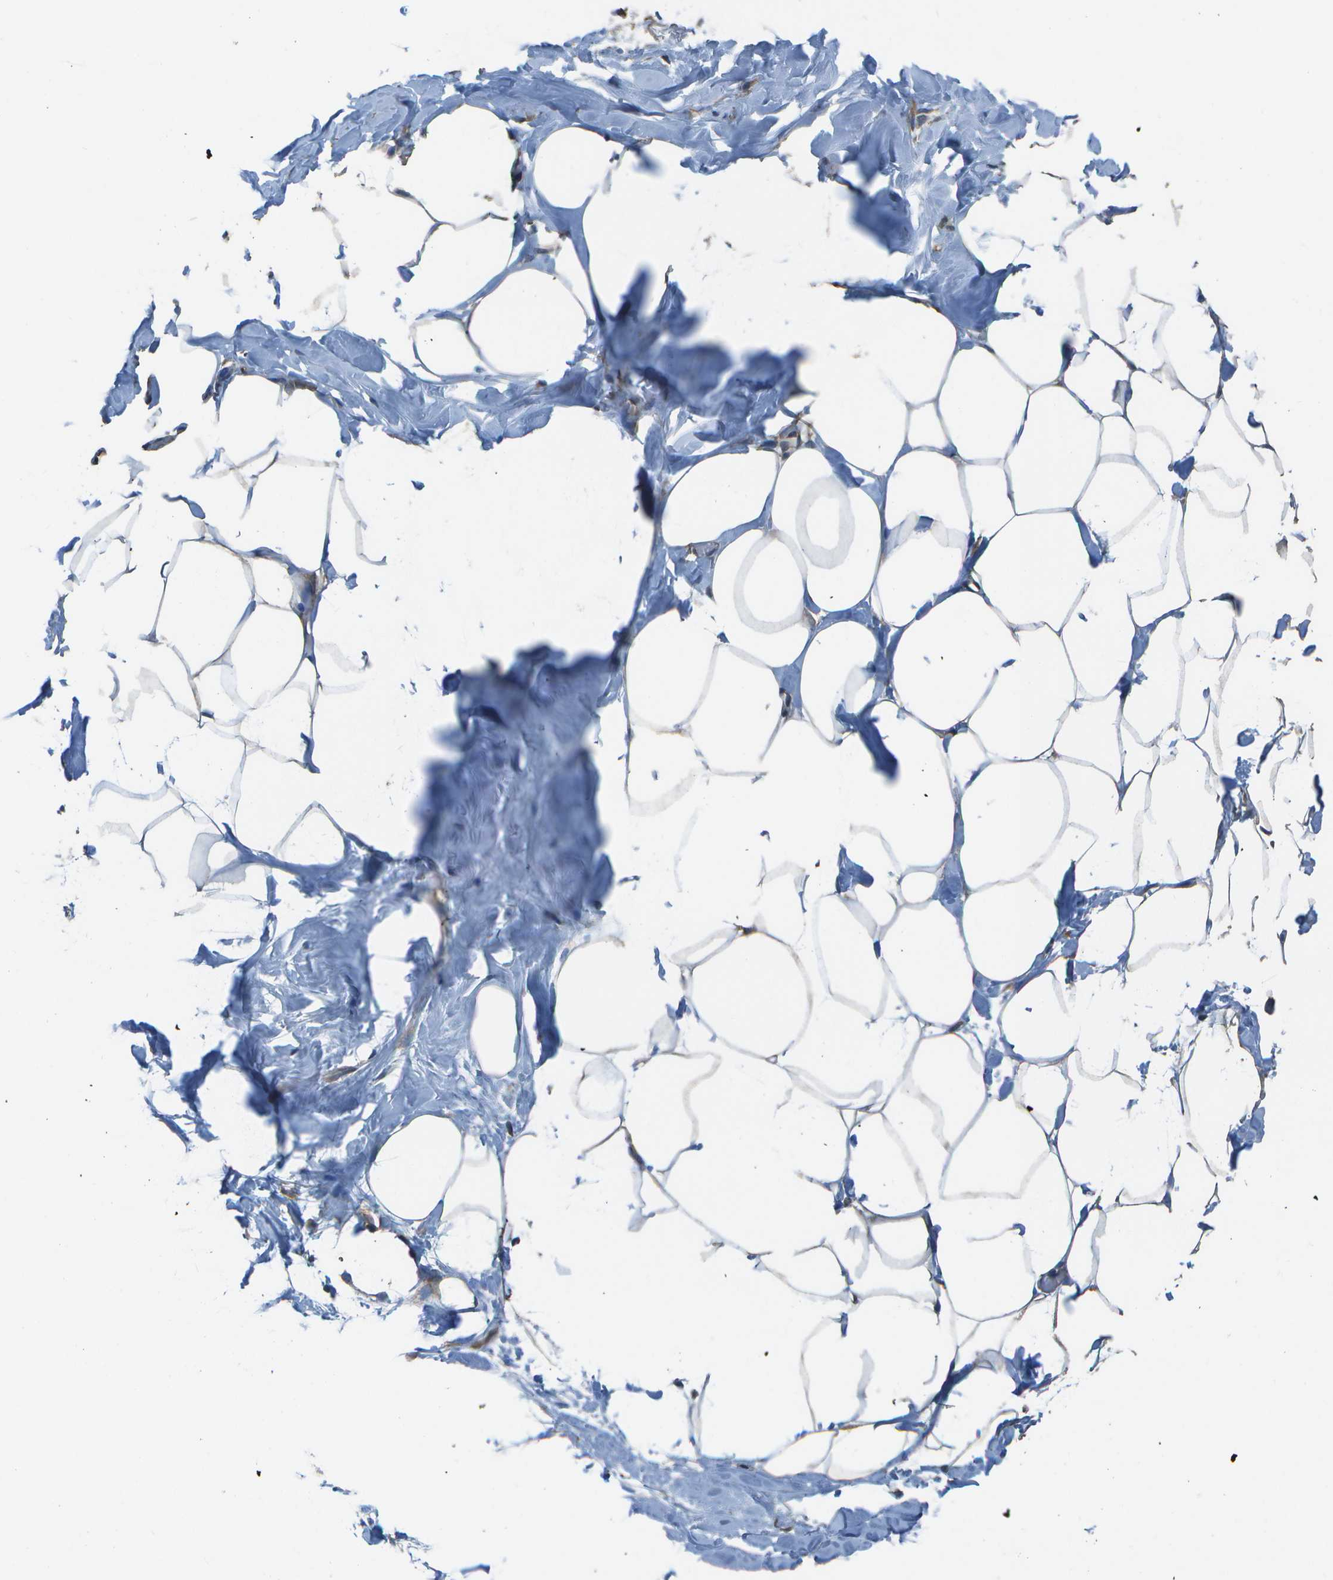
{"staining": {"intensity": "weak", "quantity": ">75%", "location": "cytoplasmic/membranous"}, "tissue": "adipose tissue", "cell_type": "Adipocytes", "image_type": "normal", "snomed": [{"axis": "morphology", "description": "Normal tissue, NOS"}, {"axis": "topography", "description": "Breast"}, {"axis": "topography", "description": "Adipose tissue"}], "caption": "Immunohistochemistry (DAB) staining of normal adipose tissue shows weak cytoplasmic/membranous protein positivity in approximately >75% of adipocytes.", "gene": "CLNS1A", "patient": {"sex": "female", "age": 25}}